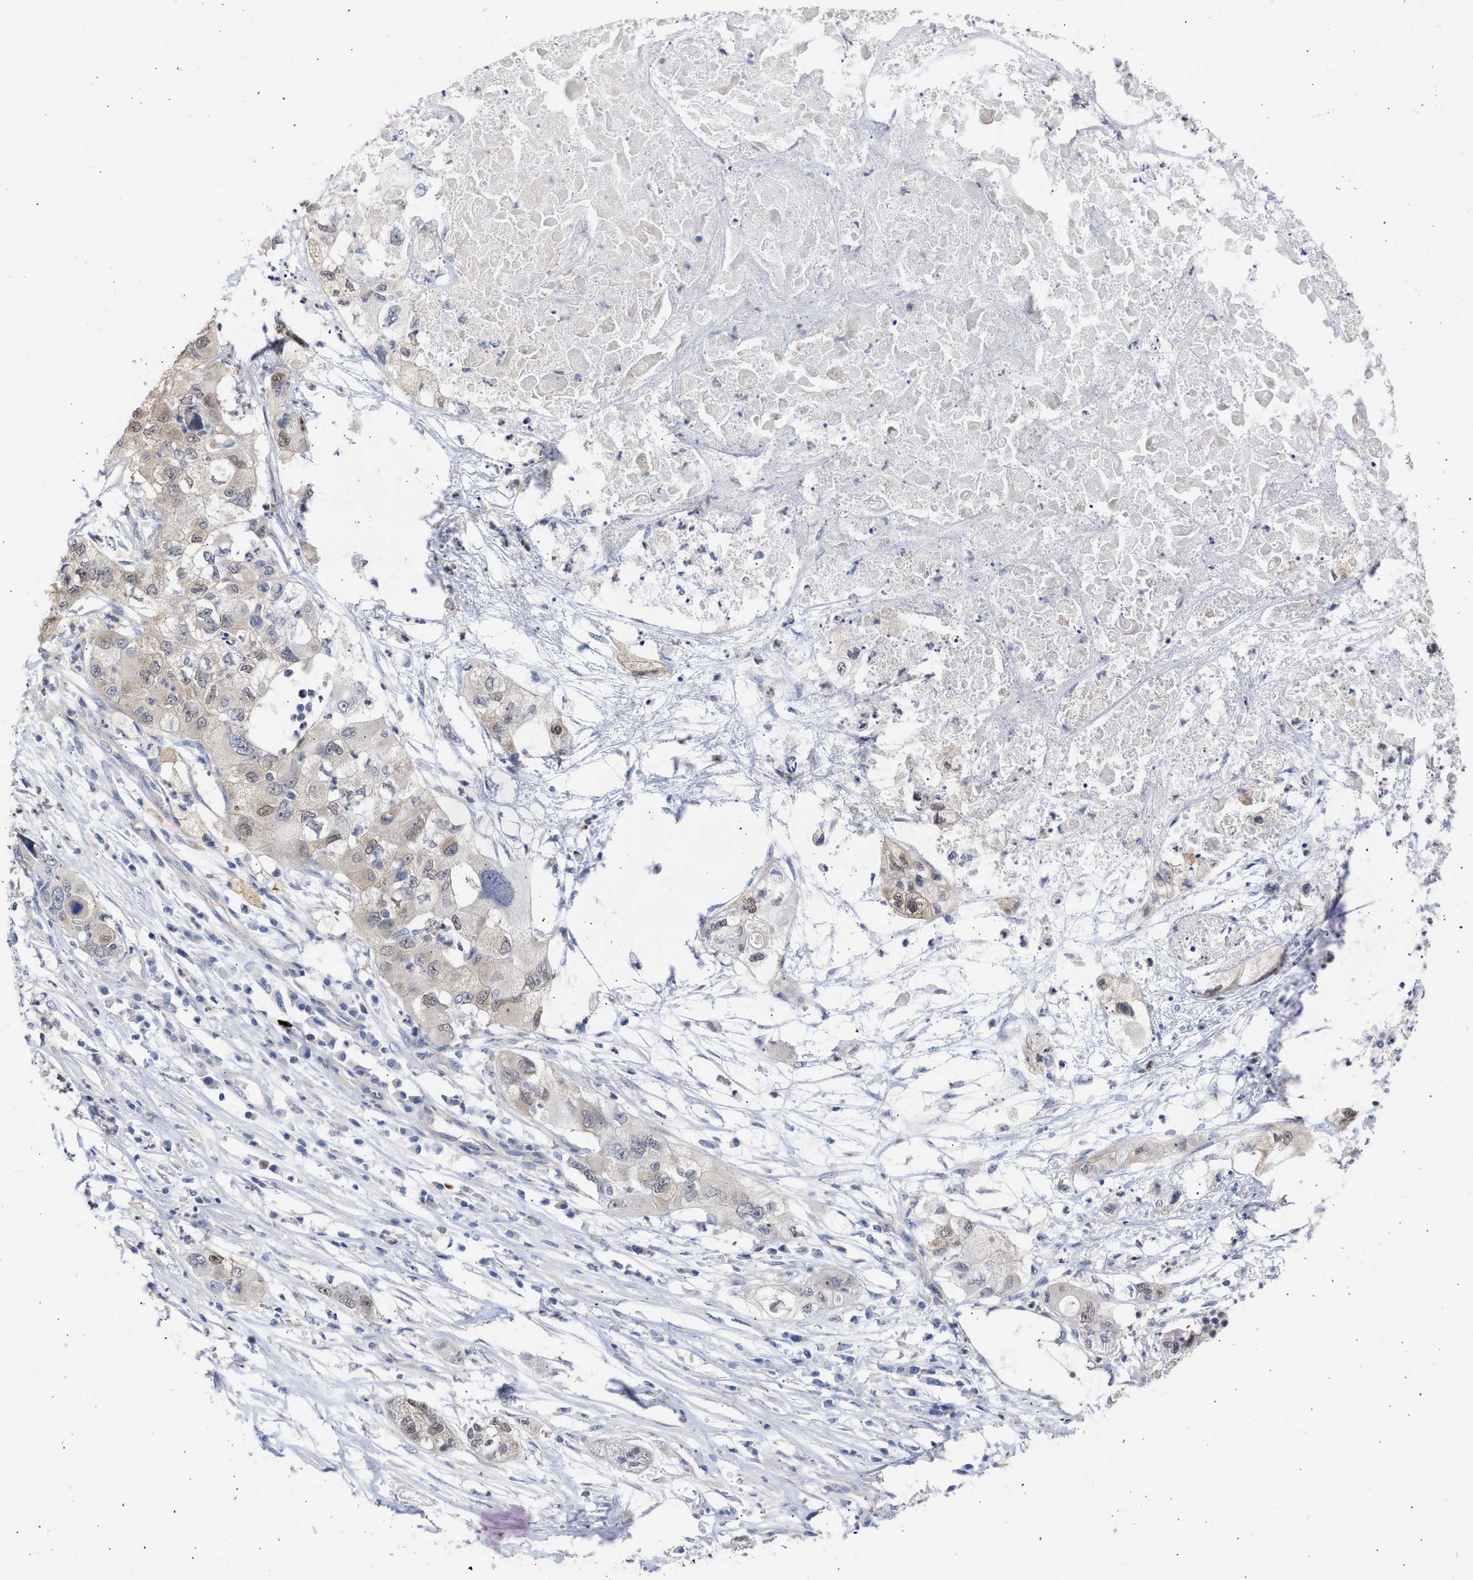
{"staining": {"intensity": "weak", "quantity": "25%-75%", "location": "cytoplasmic/membranous,nuclear"}, "tissue": "pancreatic cancer", "cell_type": "Tumor cells", "image_type": "cancer", "snomed": [{"axis": "morphology", "description": "Adenocarcinoma, NOS"}, {"axis": "topography", "description": "Pancreas"}], "caption": "Immunohistochemical staining of pancreatic adenocarcinoma demonstrates weak cytoplasmic/membranous and nuclear protein expression in approximately 25%-75% of tumor cells.", "gene": "THRA", "patient": {"sex": "female", "age": 78}}